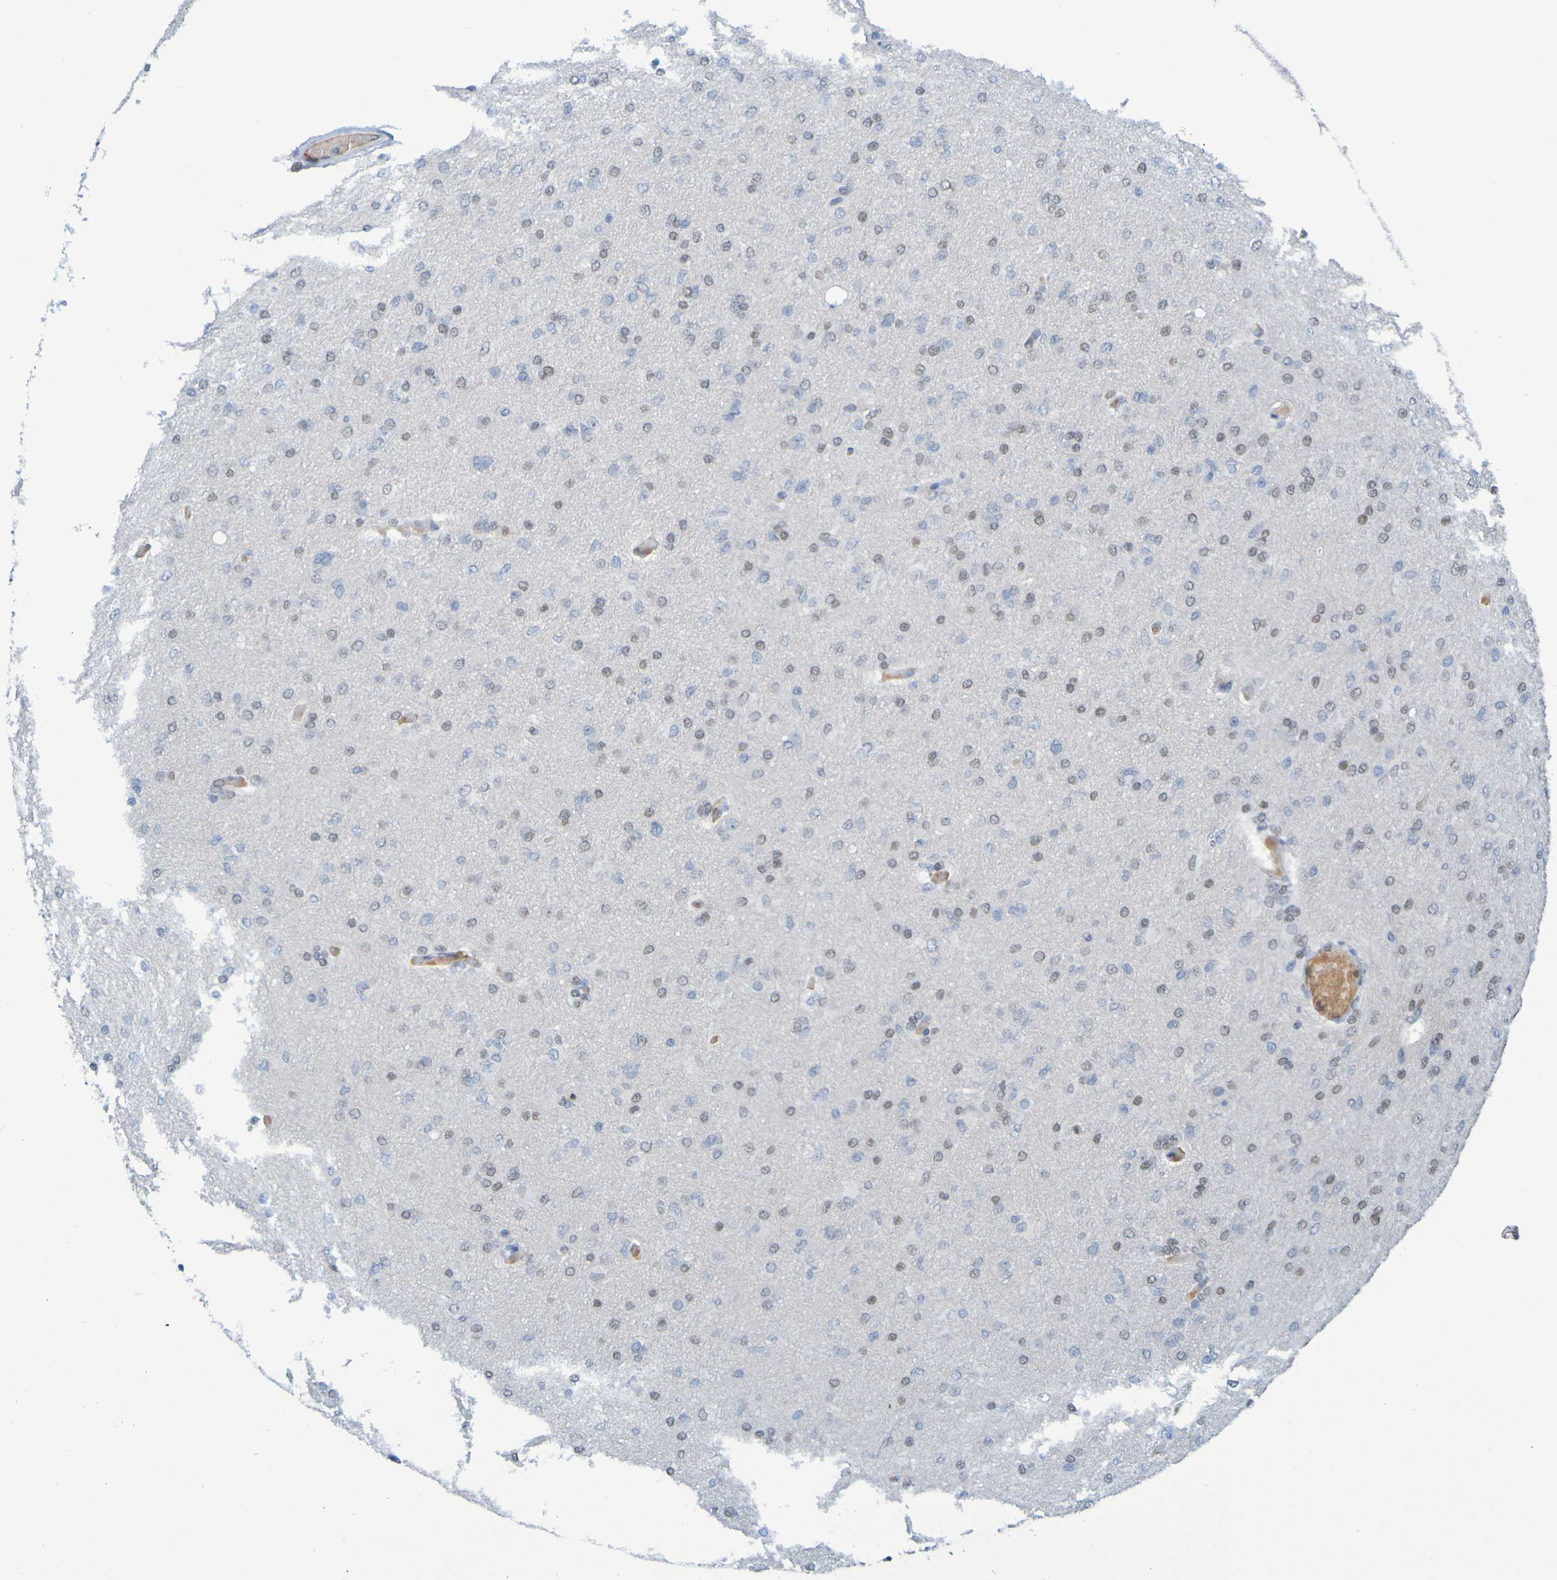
{"staining": {"intensity": "negative", "quantity": "none", "location": "none"}, "tissue": "glioma", "cell_type": "Tumor cells", "image_type": "cancer", "snomed": [{"axis": "morphology", "description": "Glioma, malignant, High grade"}, {"axis": "topography", "description": "Cerebral cortex"}], "caption": "The image exhibits no significant staining in tumor cells of malignant glioma (high-grade).", "gene": "USP36", "patient": {"sex": "female", "age": 36}}